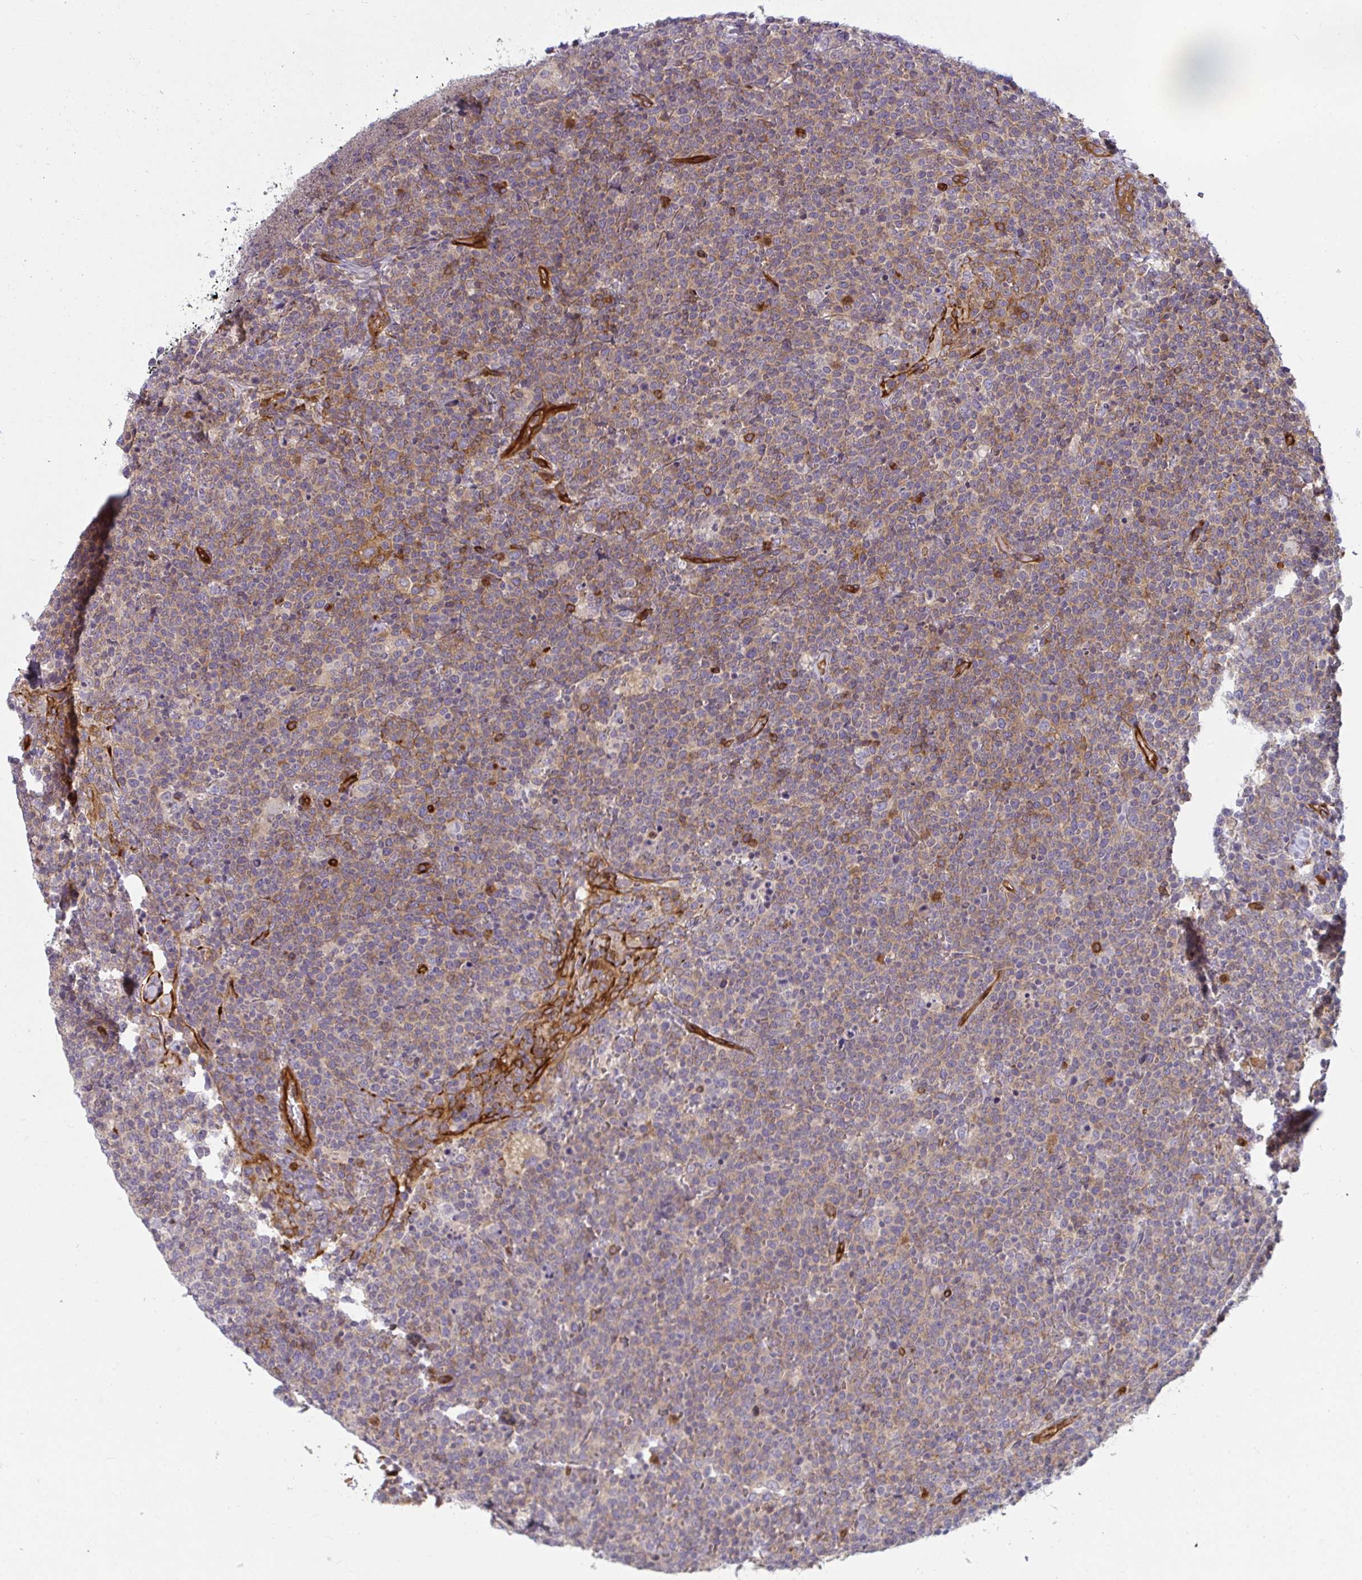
{"staining": {"intensity": "weak", "quantity": ">75%", "location": "cytoplasmic/membranous"}, "tissue": "lymphoma", "cell_type": "Tumor cells", "image_type": "cancer", "snomed": [{"axis": "morphology", "description": "Malignant lymphoma, non-Hodgkin's type, High grade"}, {"axis": "topography", "description": "Lymph node"}], "caption": "Protein staining displays weak cytoplasmic/membranous positivity in about >75% of tumor cells in high-grade malignant lymphoma, non-Hodgkin's type.", "gene": "IFIT3", "patient": {"sex": "male", "age": 61}}